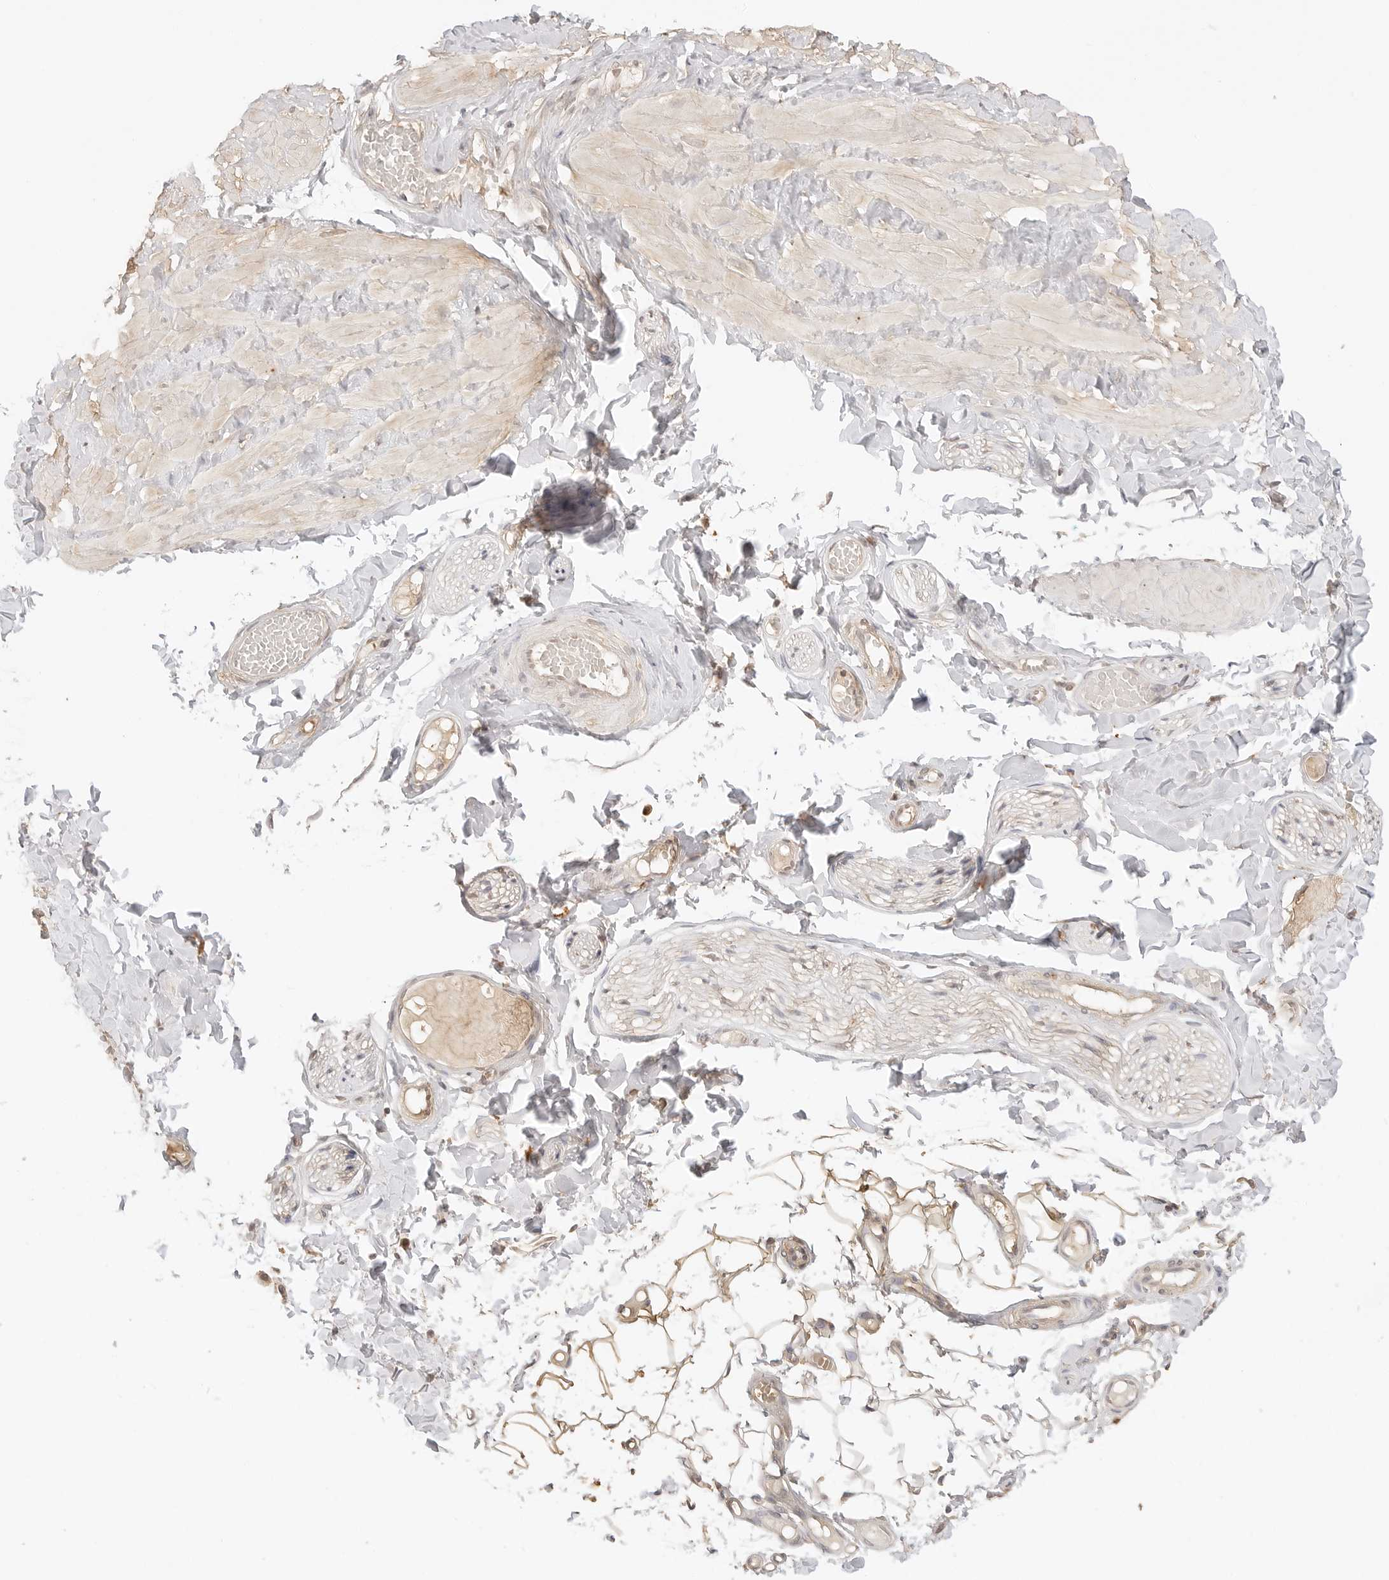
{"staining": {"intensity": "weak", "quantity": "25%-75%", "location": "cytoplasmic/membranous"}, "tissue": "adipose tissue", "cell_type": "Adipocytes", "image_type": "normal", "snomed": [{"axis": "morphology", "description": "Normal tissue, NOS"}, {"axis": "topography", "description": "Adipose tissue"}, {"axis": "topography", "description": "Vascular tissue"}, {"axis": "topography", "description": "Peripheral nerve tissue"}], "caption": "Immunohistochemical staining of normal adipose tissue demonstrates 25%-75% levels of weak cytoplasmic/membranous protein expression in approximately 25%-75% of adipocytes.", "gene": "EPHA1", "patient": {"sex": "male", "age": 25}}